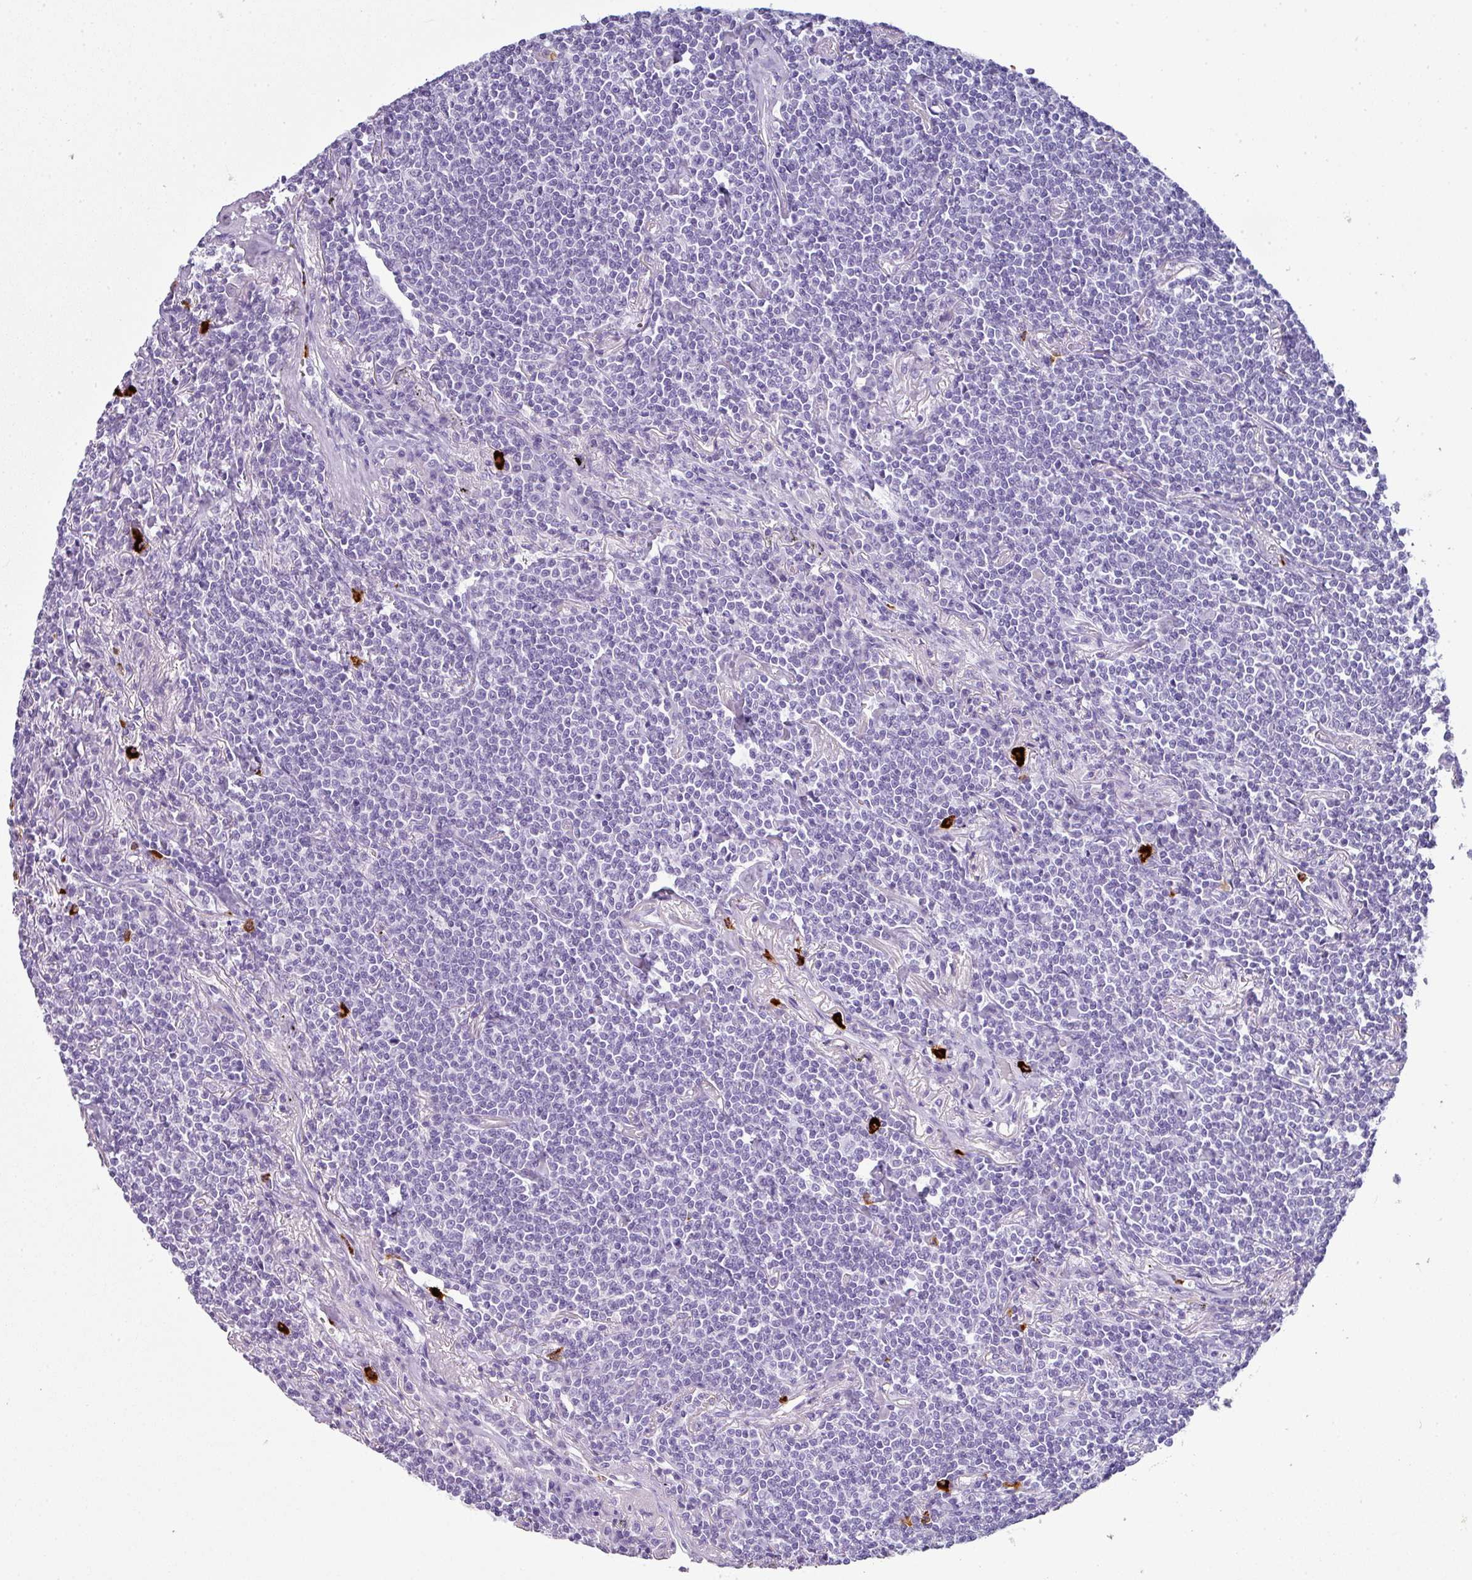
{"staining": {"intensity": "negative", "quantity": "none", "location": "none"}, "tissue": "lymphoma", "cell_type": "Tumor cells", "image_type": "cancer", "snomed": [{"axis": "morphology", "description": "Malignant lymphoma, non-Hodgkin's type, Low grade"}, {"axis": "topography", "description": "Lung"}], "caption": "Protein analysis of lymphoma displays no significant positivity in tumor cells.", "gene": "CTSG", "patient": {"sex": "female", "age": 71}}